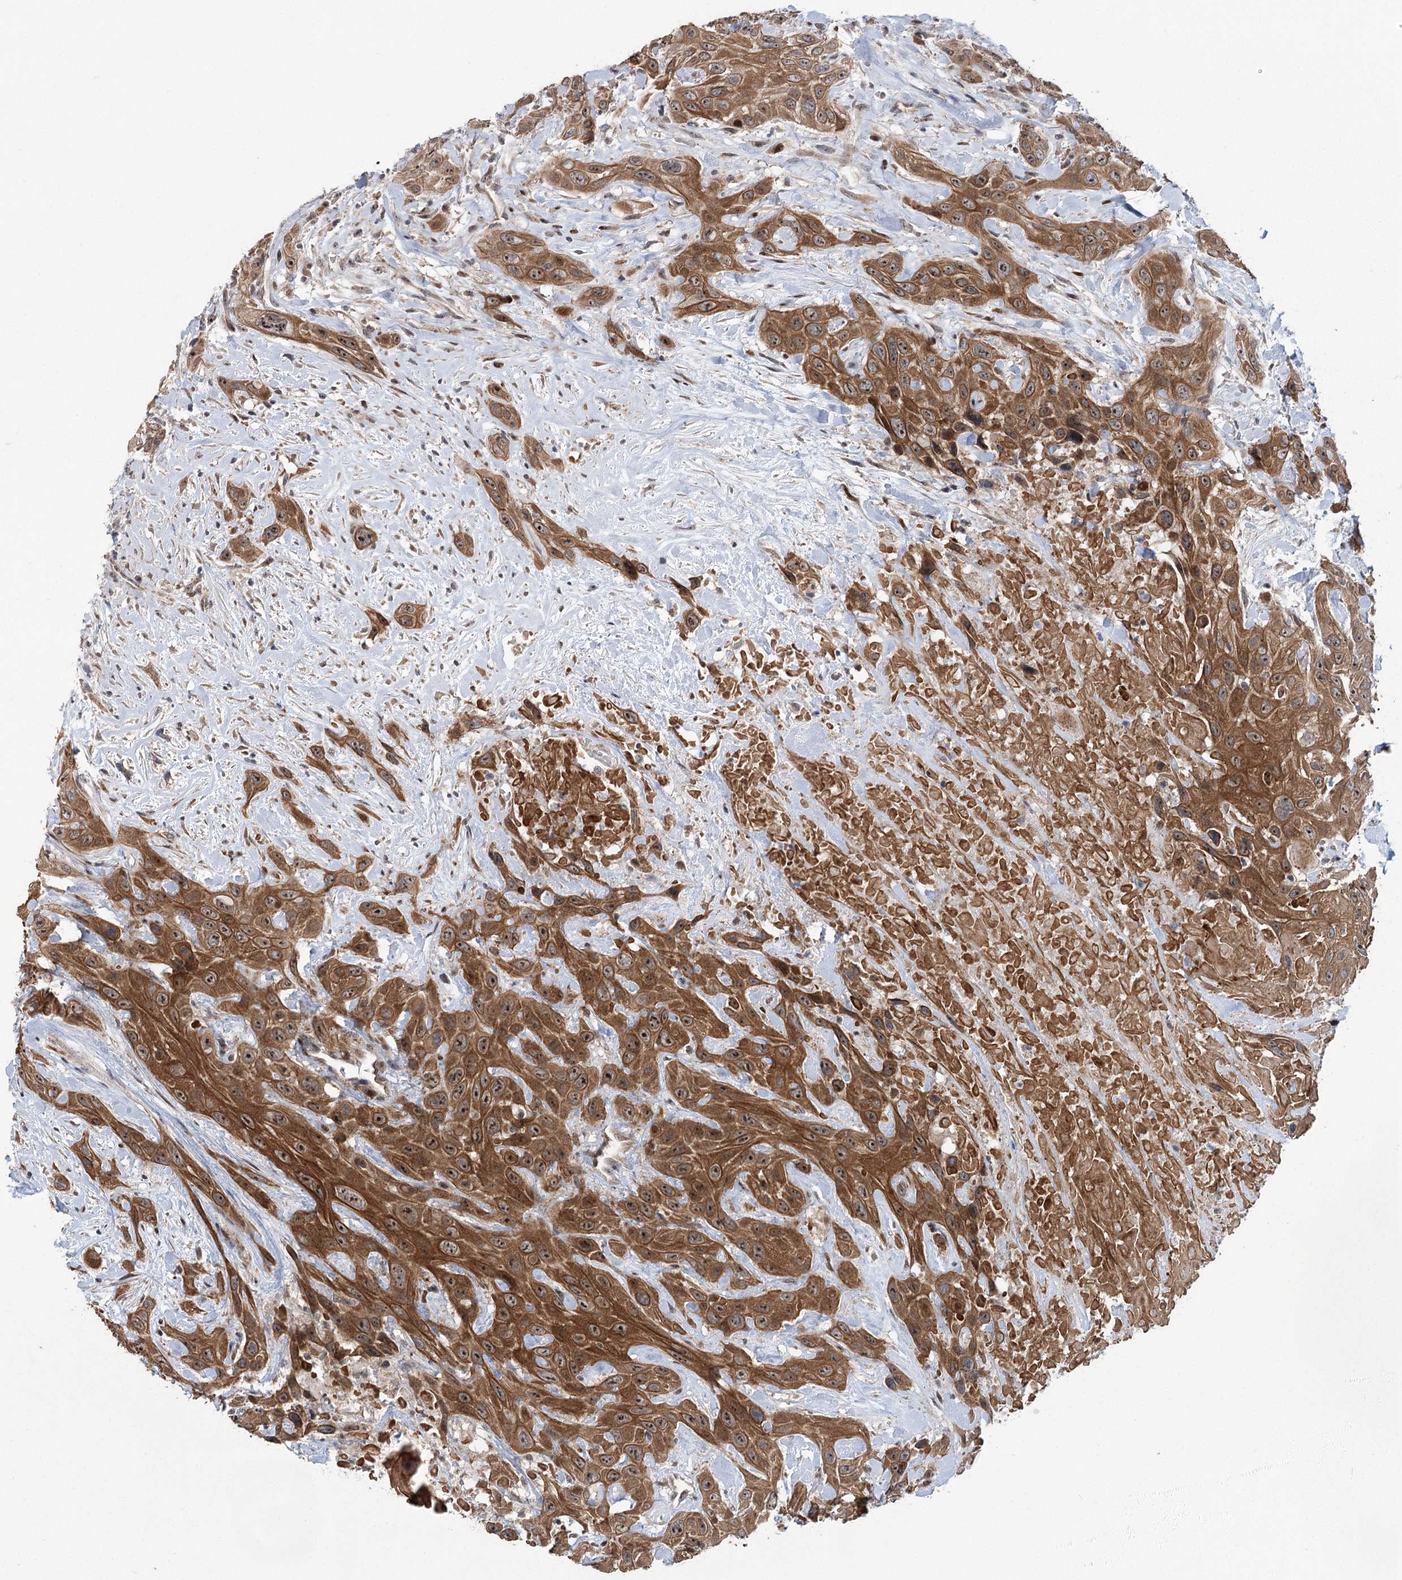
{"staining": {"intensity": "moderate", "quantity": ">75%", "location": "cytoplasmic/membranous,nuclear"}, "tissue": "head and neck cancer", "cell_type": "Tumor cells", "image_type": "cancer", "snomed": [{"axis": "morphology", "description": "Squamous cell carcinoma, NOS"}, {"axis": "topography", "description": "Head-Neck"}], "caption": "The immunohistochemical stain shows moderate cytoplasmic/membranous and nuclear staining in tumor cells of head and neck cancer tissue. (Brightfield microscopy of DAB IHC at high magnification).", "gene": "PARM1", "patient": {"sex": "male", "age": 81}}